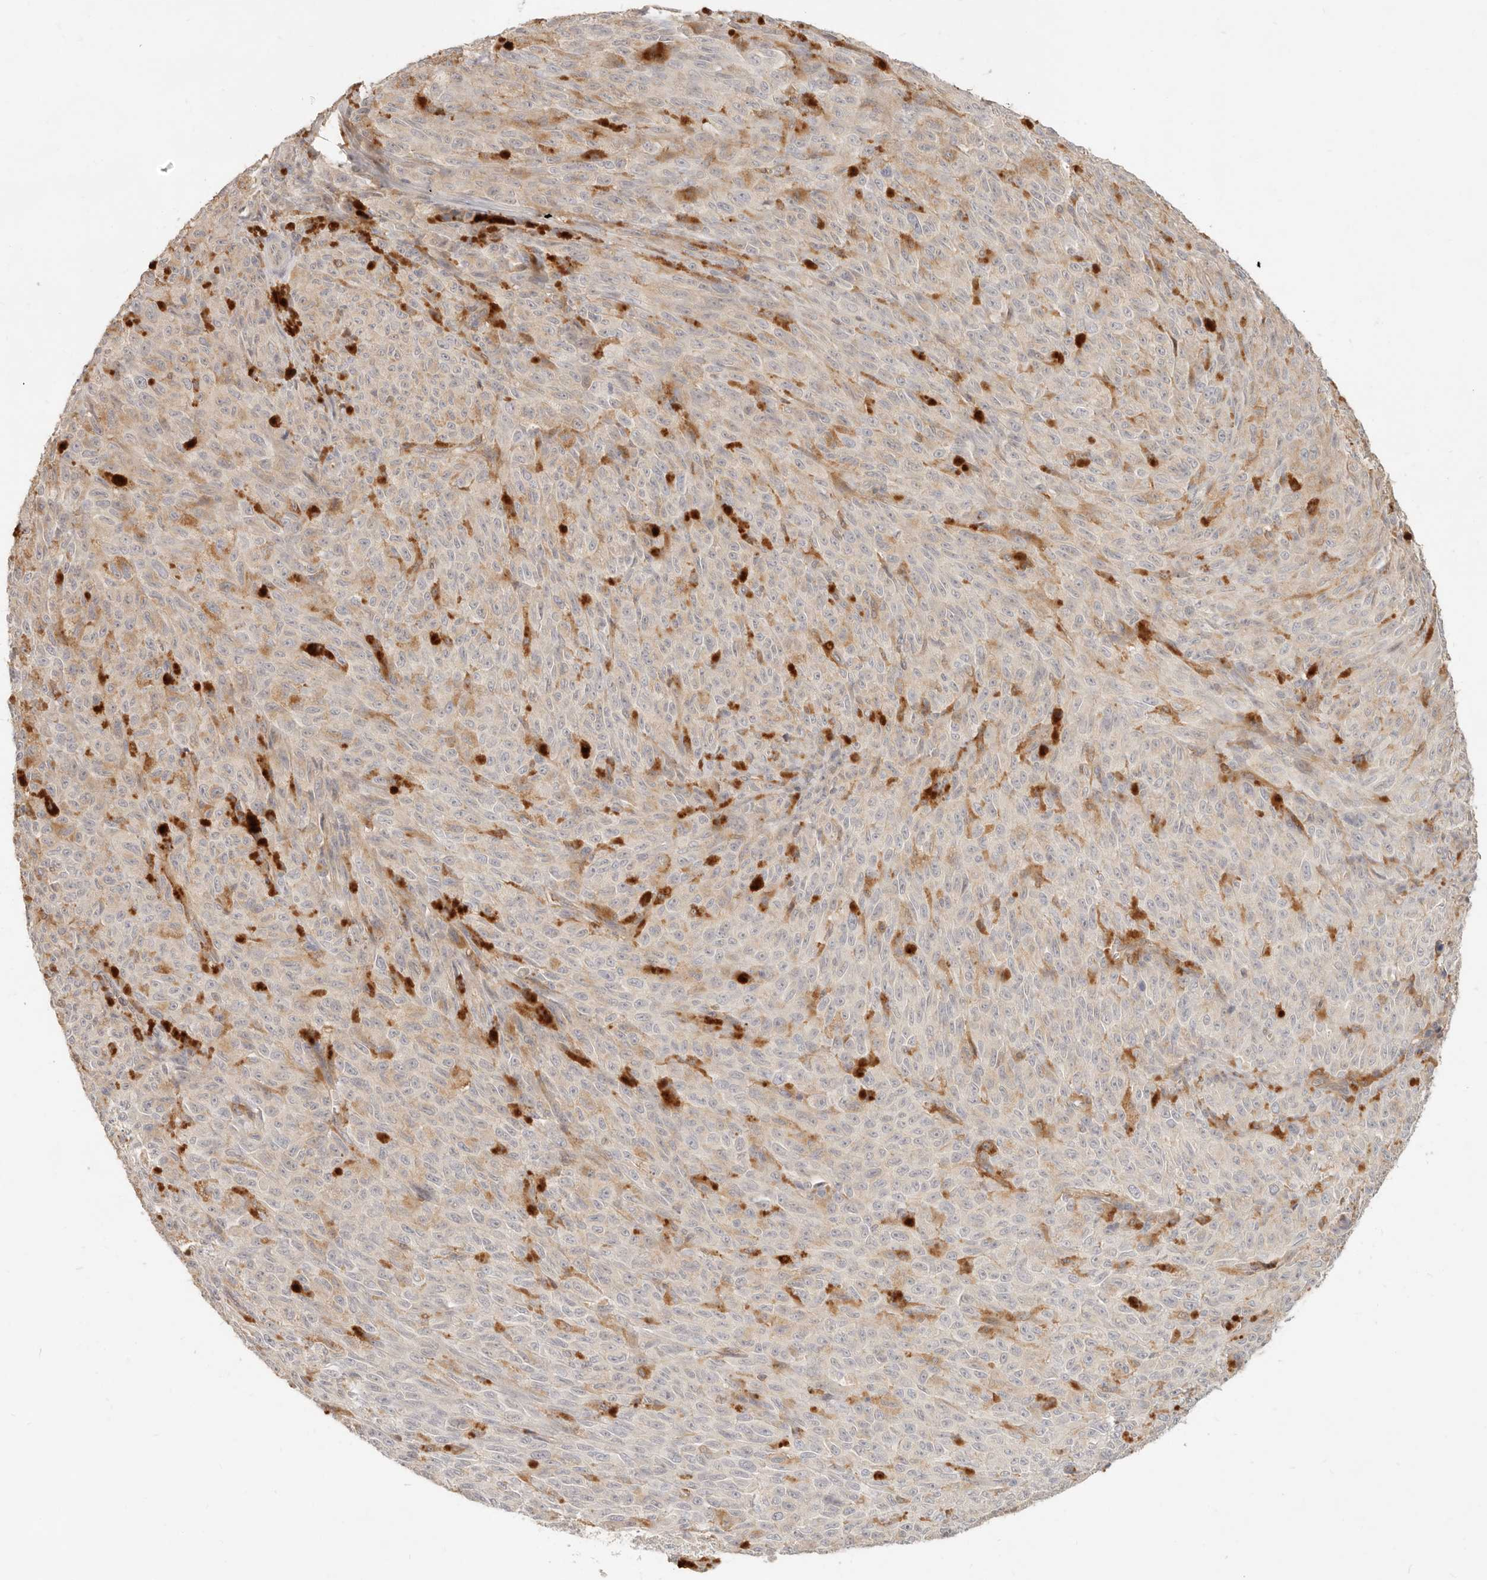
{"staining": {"intensity": "negative", "quantity": "none", "location": "none"}, "tissue": "melanoma", "cell_type": "Tumor cells", "image_type": "cancer", "snomed": [{"axis": "morphology", "description": "Malignant melanoma, NOS"}, {"axis": "topography", "description": "Skin"}], "caption": "Immunohistochemical staining of malignant melanoma reveals no significant positivity in tumor cells.", "gene": "NECAP2", "patient": {"sex": "female", "age": 82}}